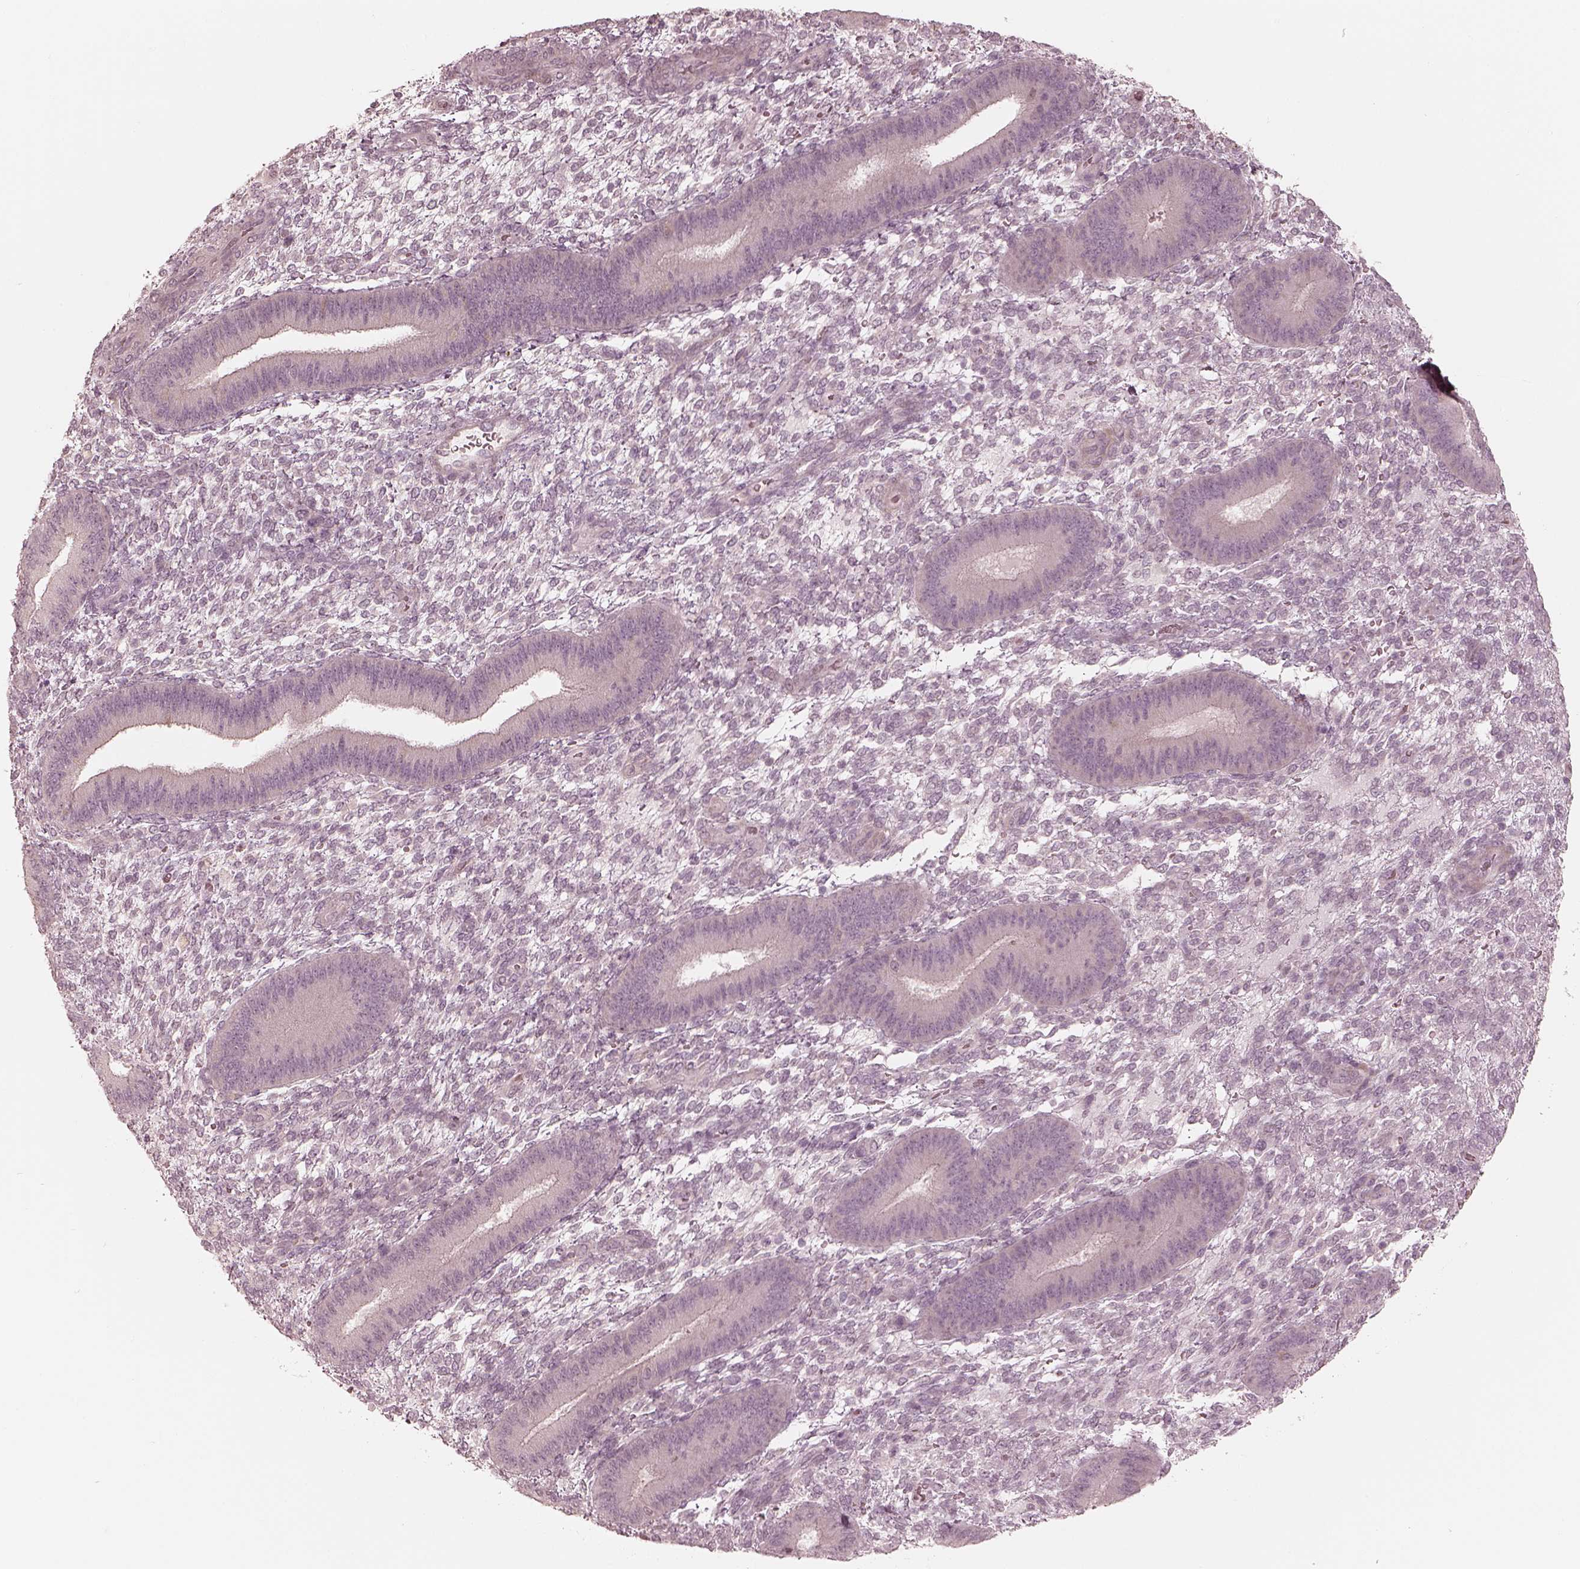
{"staining": {"intensity": "negative", "quantity": "none", "location": "none"}, "tissue": "endometrium", "cell_type": "Cells in endometrial stroma", "image_type": "normal", "snomed": [{"axis": "morphology", "description": "Normal tissue, NOS"}, {"axis": "topography", "description": "Endometrium"}], "caption": "Micrograph shows no significant protein staining in cells in endometrial stroma of normal endometrium.", "gene": "ACACB", "patient": {"sex": "female", "age": 39}}